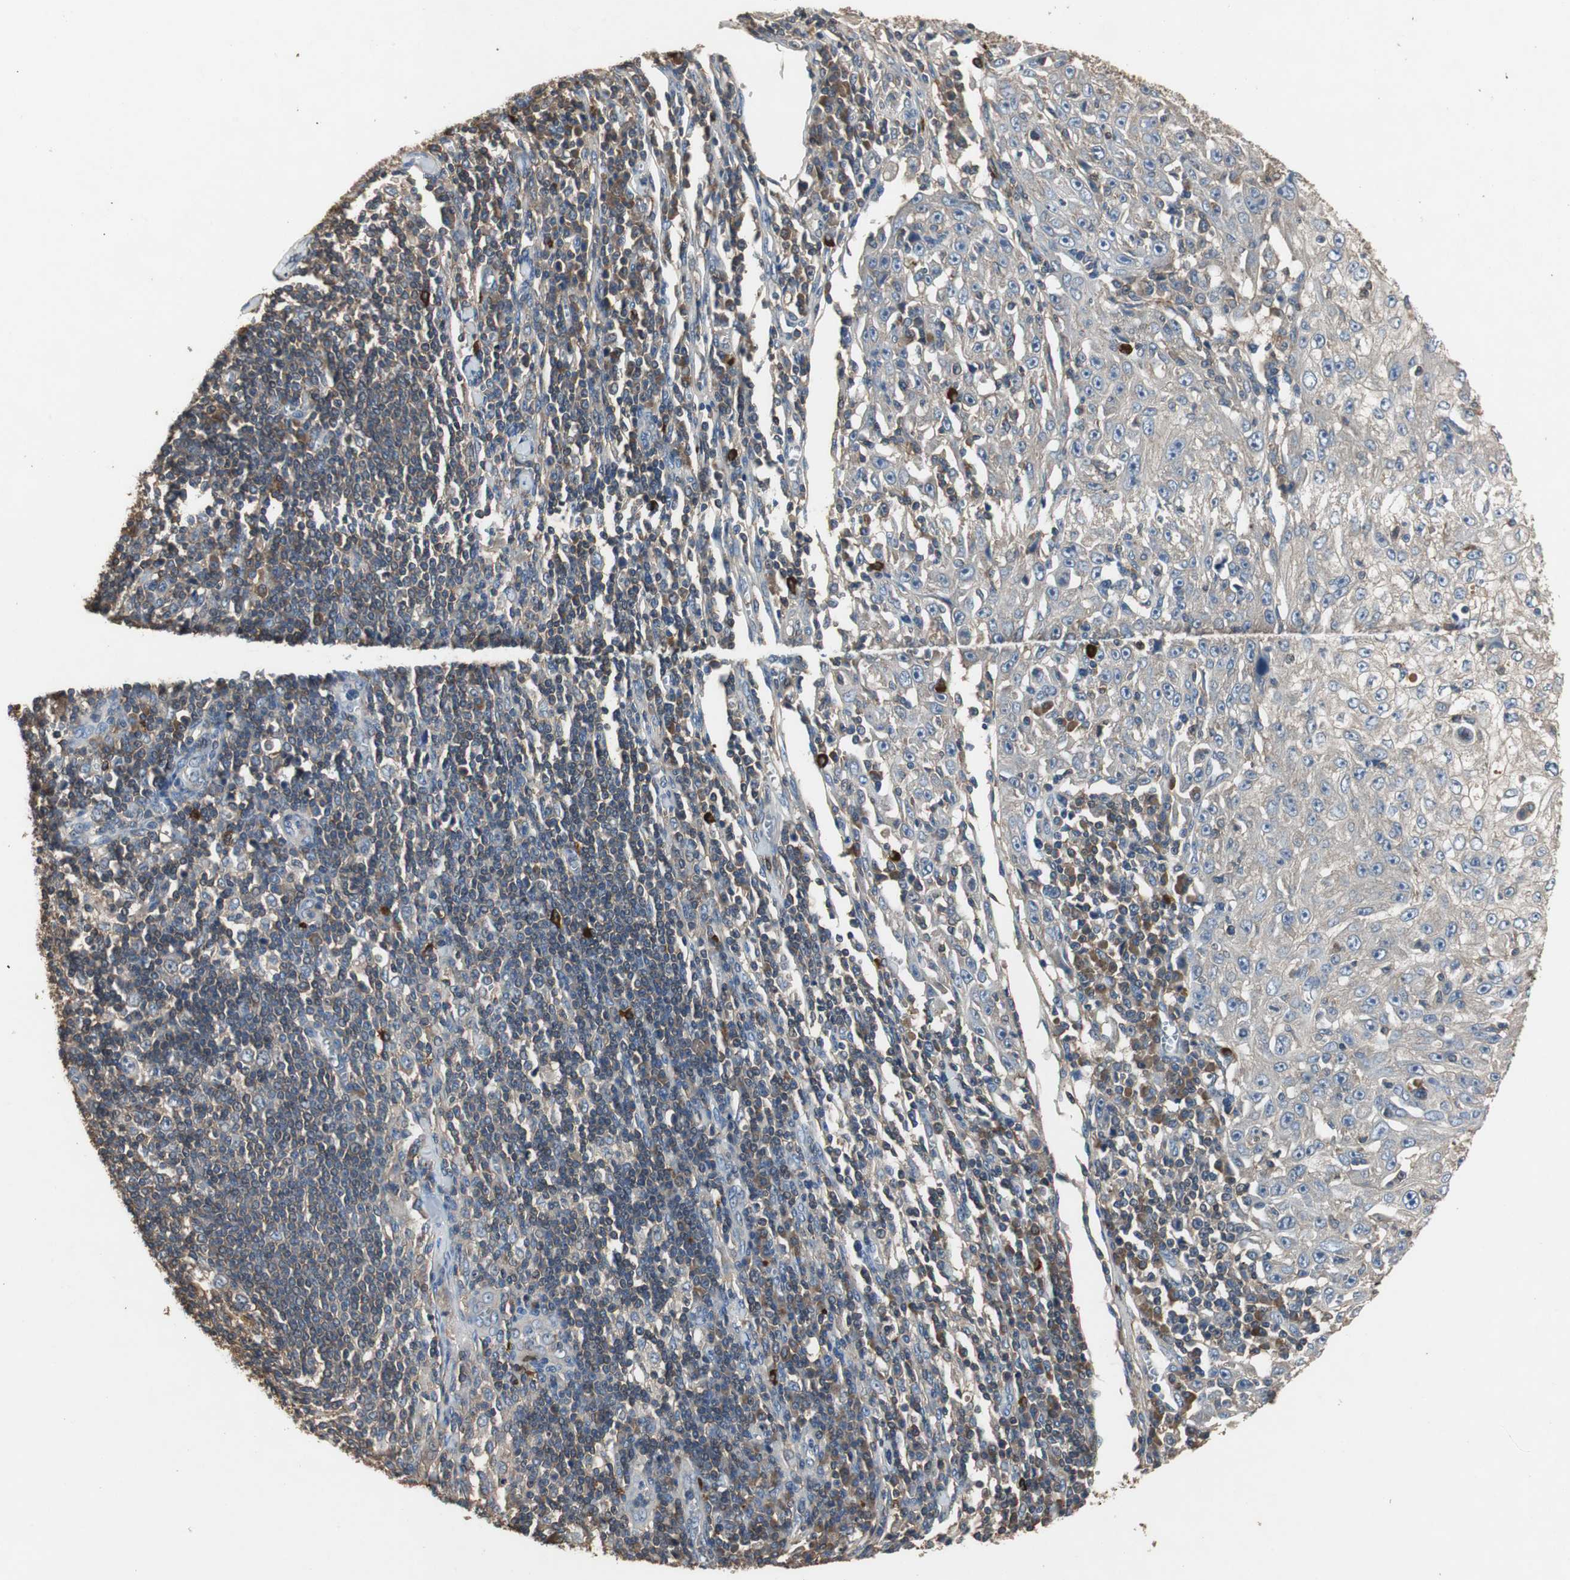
{"staining": {"intensity": "weak", "quantity": "<25%", "location": "cytoplasmic/membranous"}, "tissue": "skin cancer", "cell_type": "Tumor cells", "image_type": "cancer", "snomed": [{"axis": "morphology", "description": "Squamous cell carcinoma, NOS"}, {"axis": "topography", "description": "Skin"}], "caption": "Tumor cells are negative for protein expression in human skin squamous cell carcinoma. (Brightfield microscopy of DAB (3,3'-diaminobenzidine) immunohistochemistry at high magnification).", "gene": "TNFRSF14", "patient": {"sex": "male", "age": 75}}